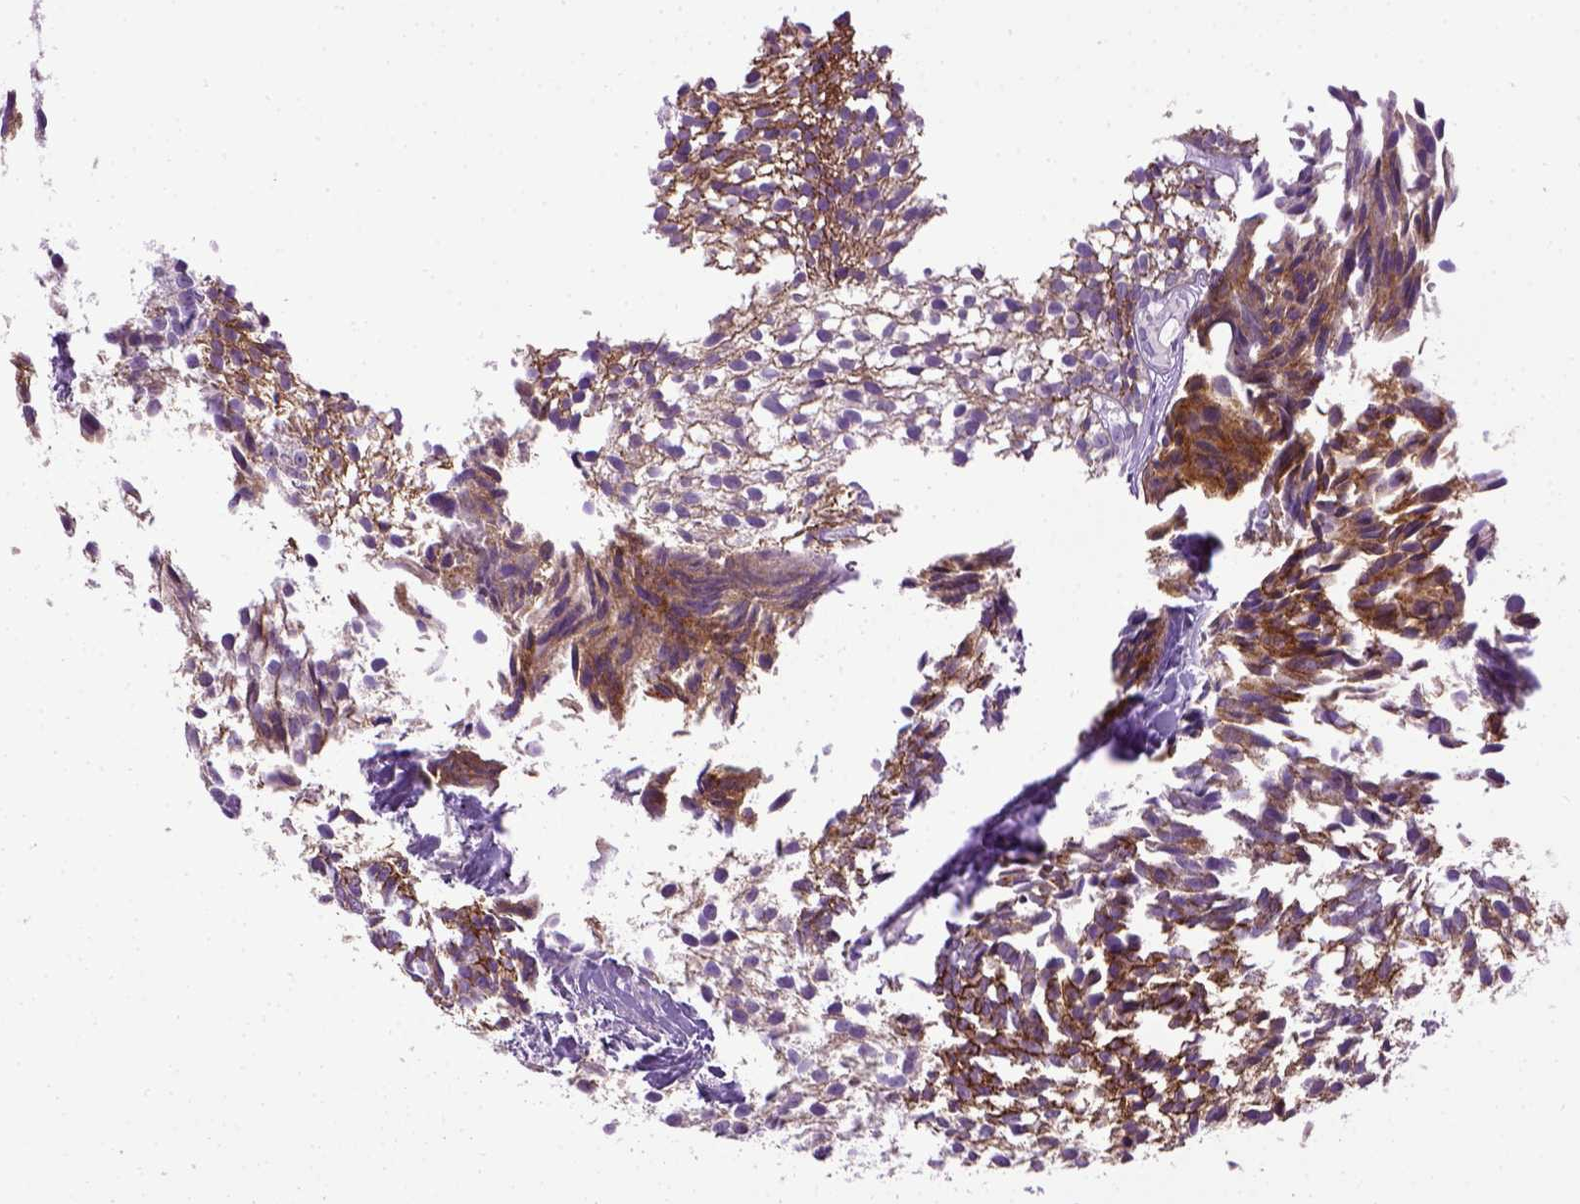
{"staining": {"intensity": "strong", "quantity": ">75%", "location": "cytoplasmic/membranous"}, "tissue": "urothelial cancer", "cell_type": "Tumor cells", "image_type": "cancer", "snomed": [{"axis": "morphology", "description": "Urothelial carcinoma, Low grade"}, {"axis": "topography", "description": "Urinary bladder"}], "caption": "Strong cytoplasmic/membranous protein staining is seen in approximately >75% of tumor cells in urothelial carcinoma (low-grade).", "gene": "CDH1", "patient": {"sex": "male", "age": 63}}